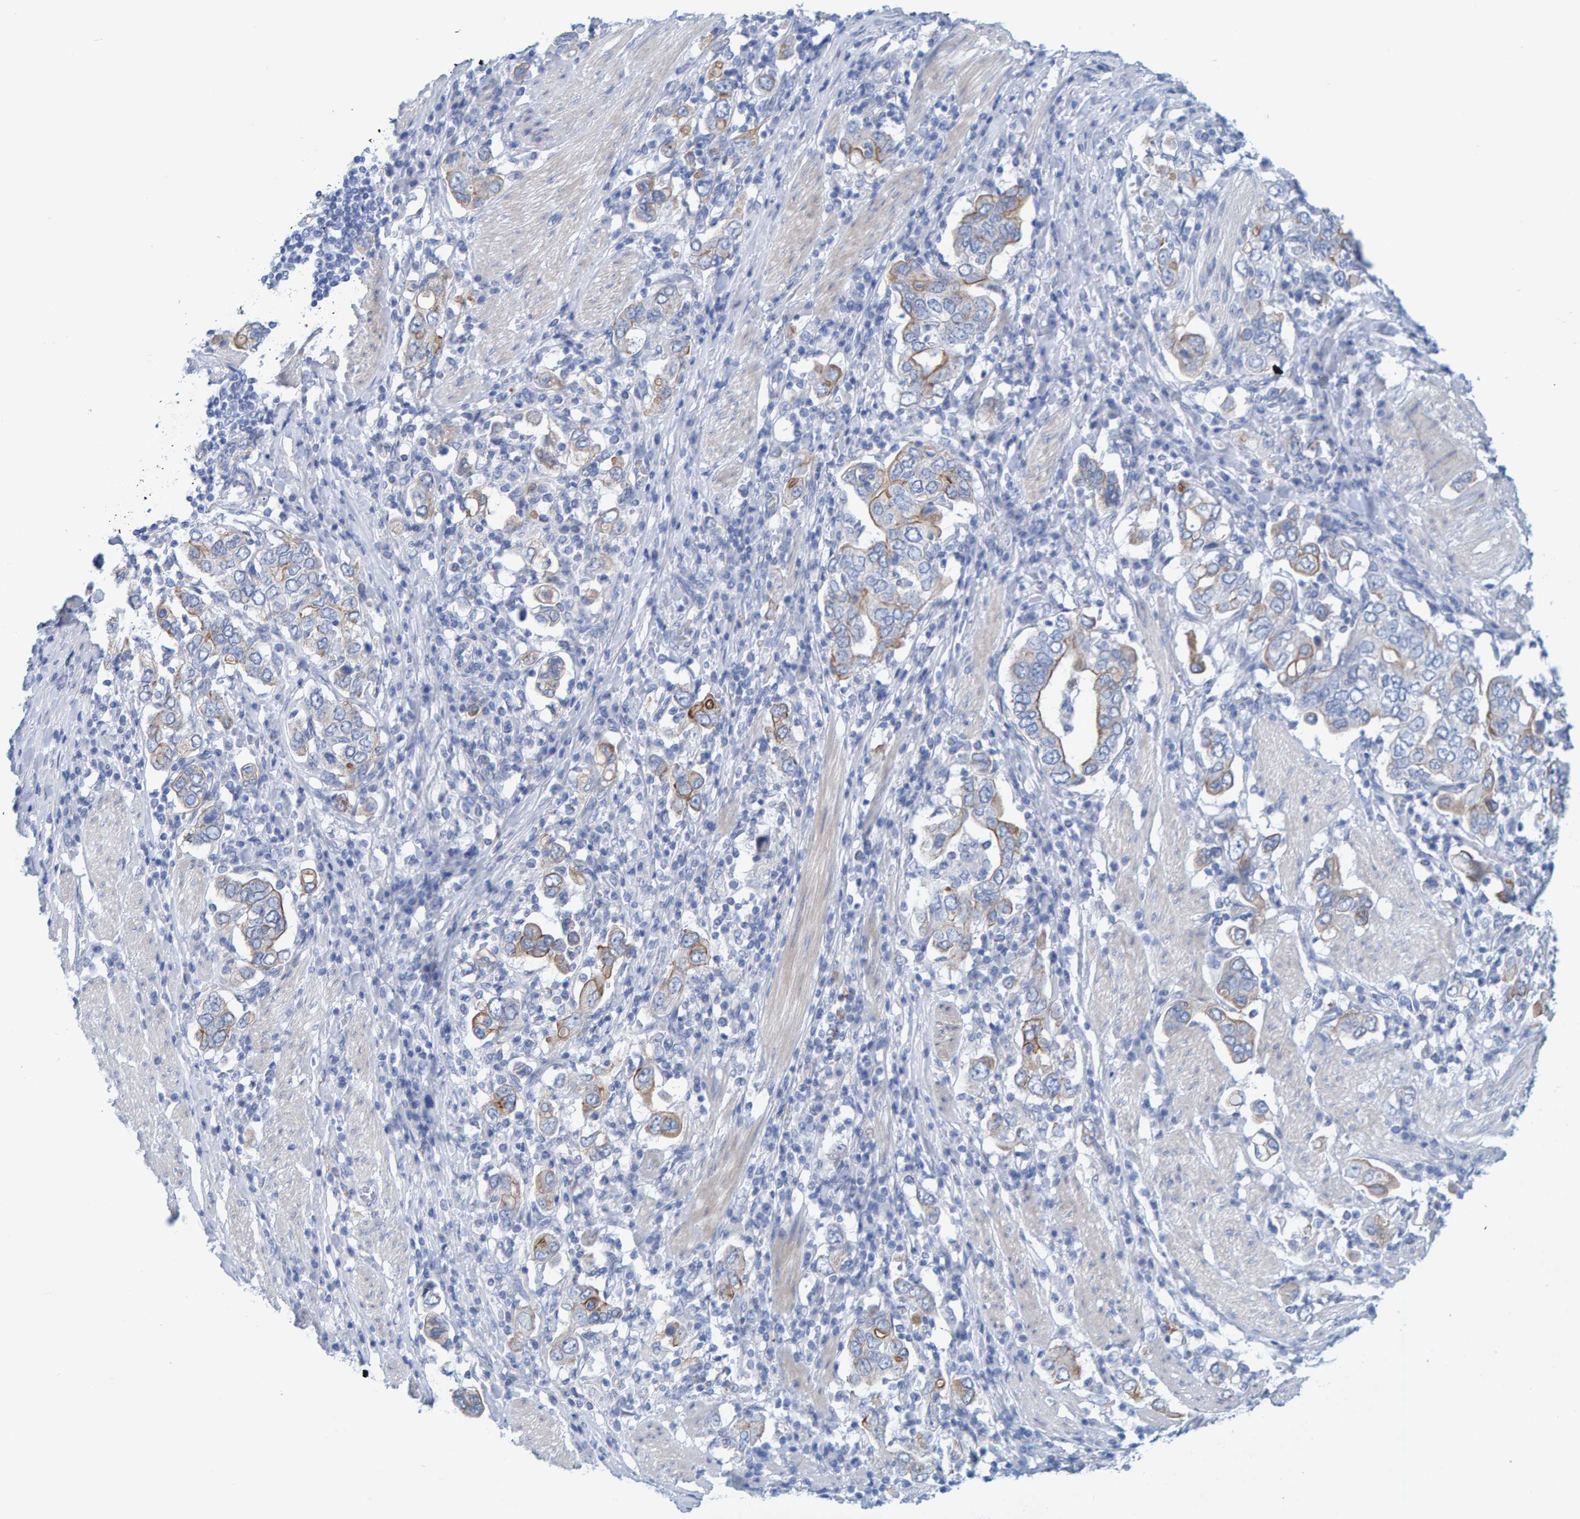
{"staining": {"intensity": "moderate", "quantity": "<25%", "location": "cytoplasmic/membranous"}, "tissue": "stomach cancer", "cell_type": "Tumor cells", "image_type": "cancer", "snomed": [{"axis": "morphology", "description": "Adenocarcinoma, NOS"}, {"axis": "topography", "description": "Stomach, upper"}], "caption": "The image demonstrates immunohistochemical staining of adenocarcinoma (stomach). There is moderate cytoplasmic/membranous positivity is present in about <25% of tumor cells. (DAB IHC with brightfield microscopy, high magnification).", "gene": "JAKMIP3", "patient": {"sex": "male", "age": 62}}